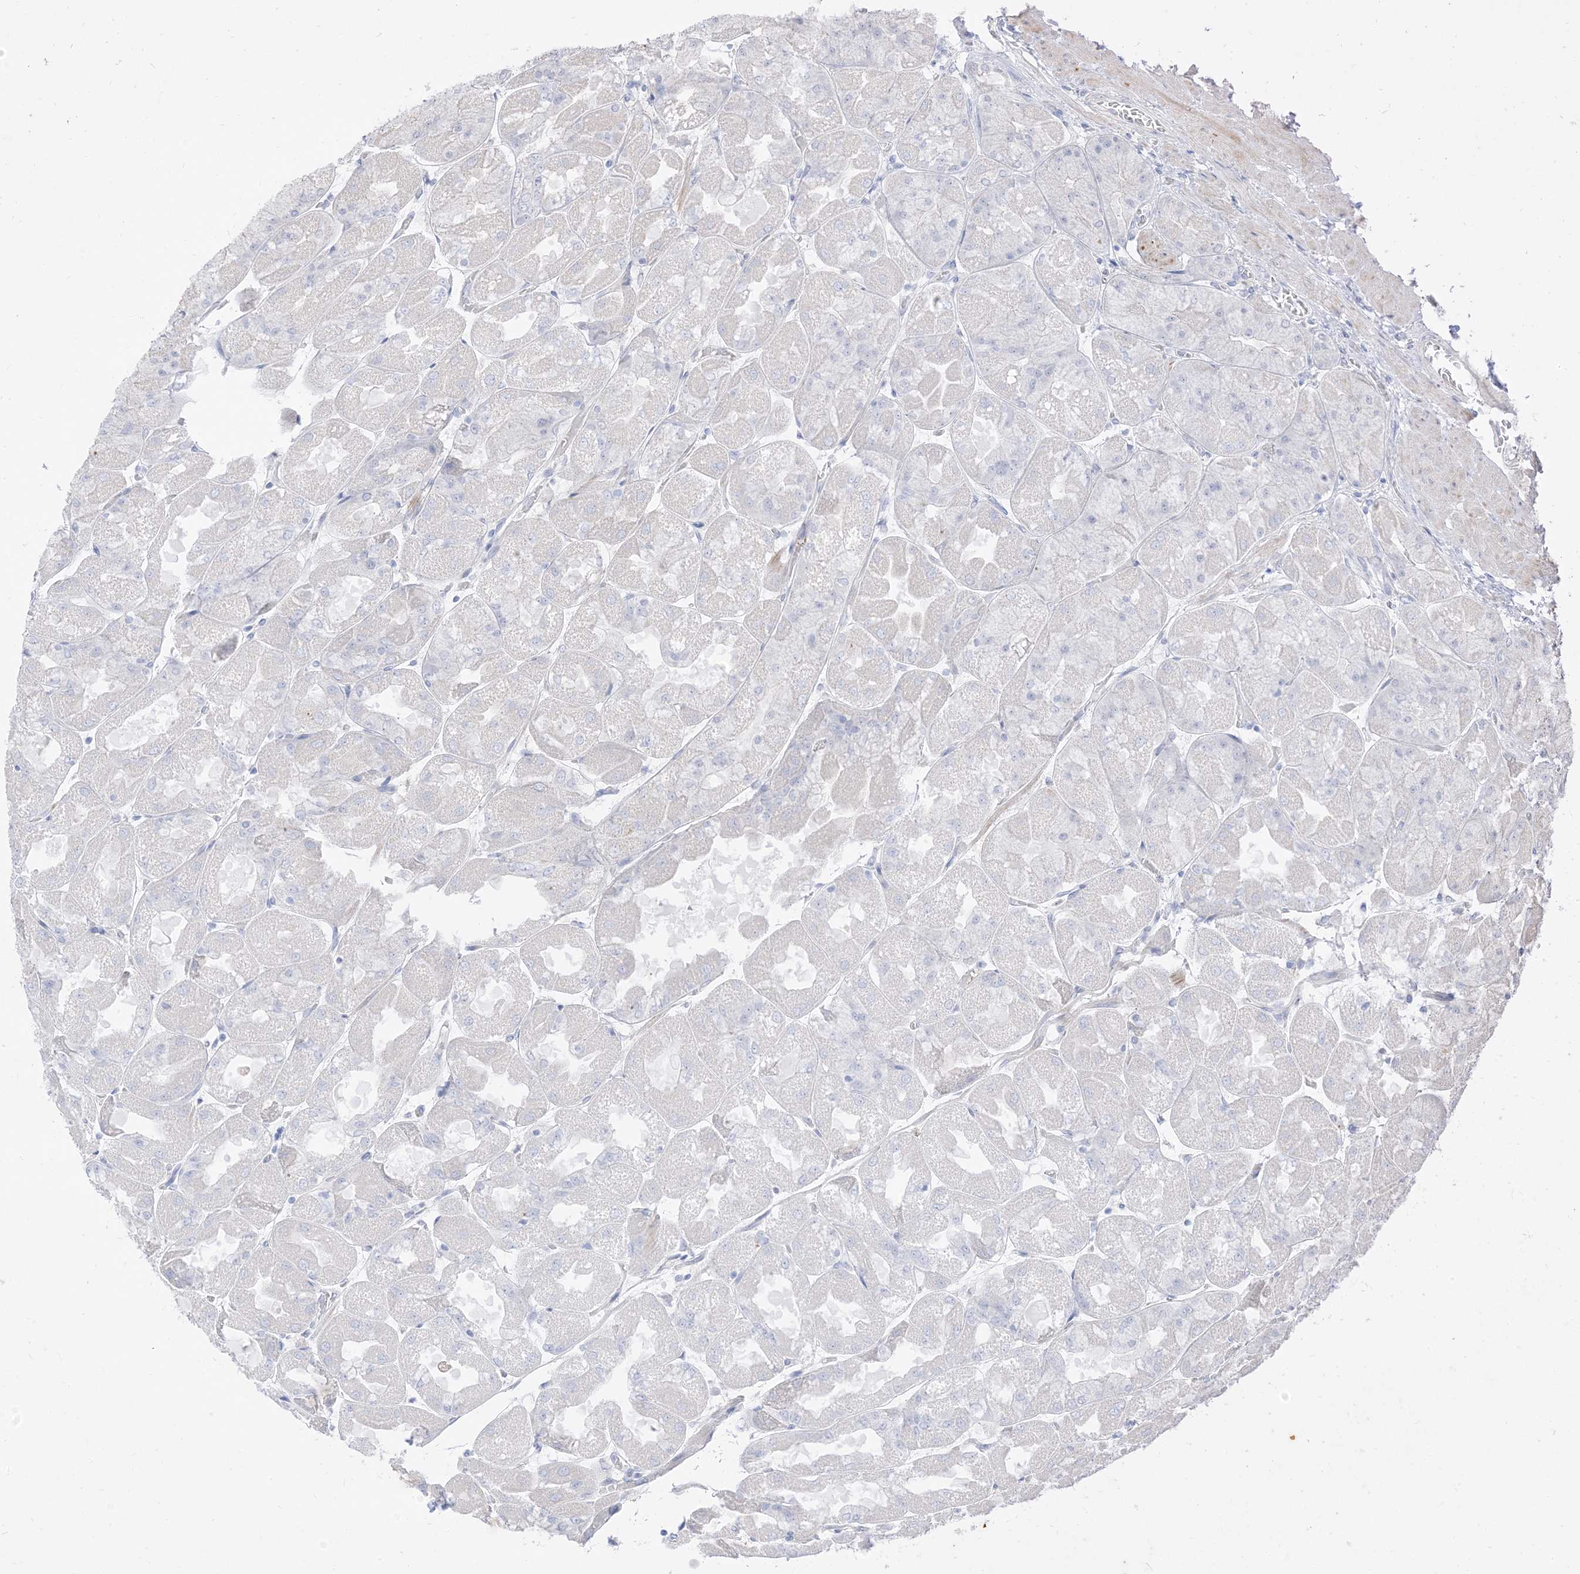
{"staining": {"intensity": "weak", "quantity": "<25%", "location": "cytoplasmic/membranous"}, "tissue": "stomach", "cell_type": "Glandular cells", "image_type": "normal", "snomed": [{"axis": "morphology", "description": "Normal tissue, NOS"}, {"axis": "topography", "description": "Stomach"}], "caption": "The histopathology image demonstrates no significant staining in glandular cells of stomach. (DAB immunohistochemistry (IHC) with hematoxylin counter stain).", "gene": "RNF175", "patient": {"sex": "female", "age": 61}}